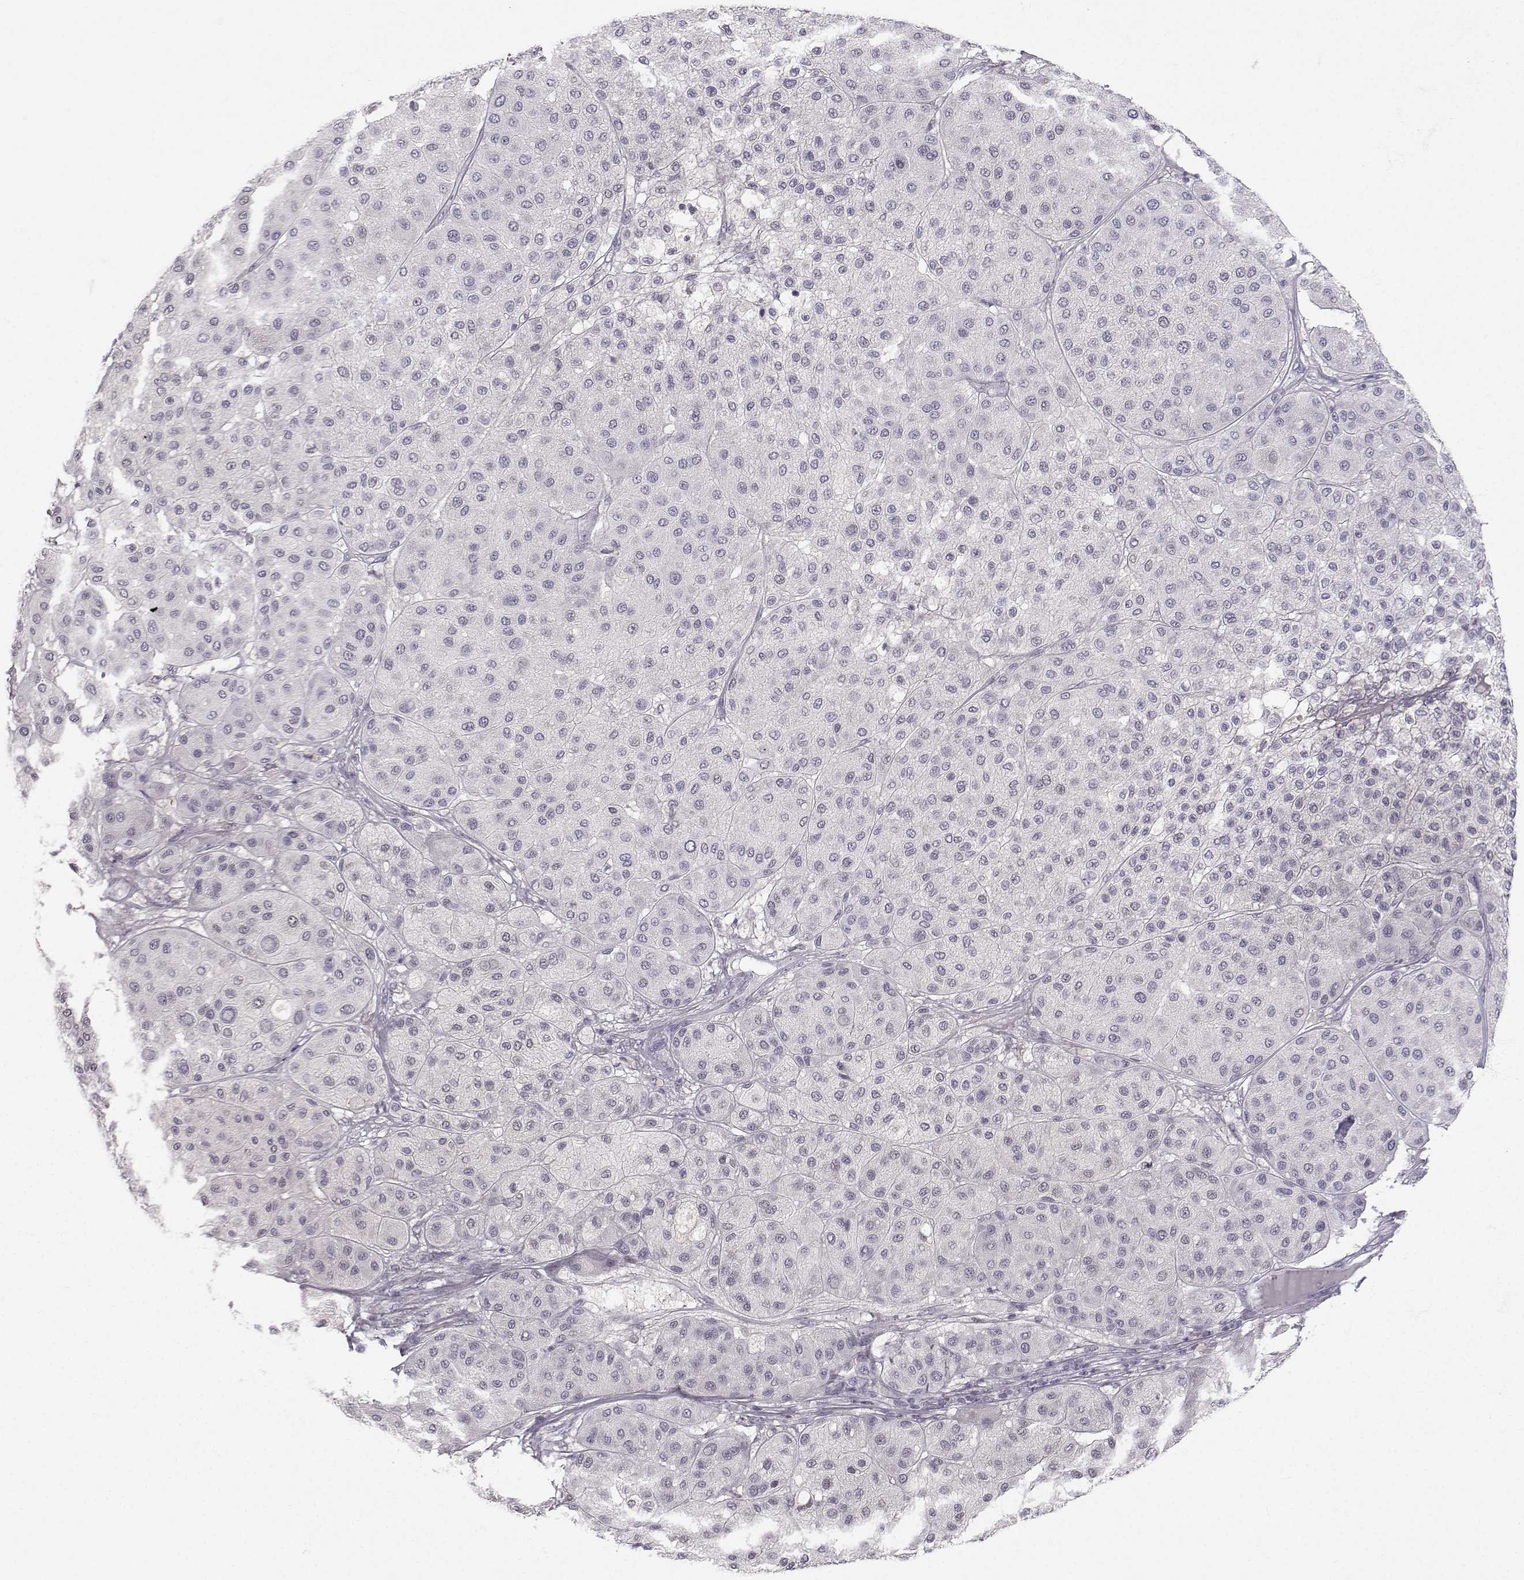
{"staining": {"intensity": "negative", "quantity": "none", "location": "none"}, "tissue": "melanoma", "cell_type": "Tumor cells", "image_type": "cancer", "snomed": [{"axis": "morphology", "description": "Malignant melanoma, Metastatic site"}, {"axis": "topography", "description": "Smooth muscle"}], "caption": "This is an immunohistochemistry image of melanoma. There is no expression in tumor cells.", "gene": "ZNF185", "patient": {"sex": "male", "age": 41}}